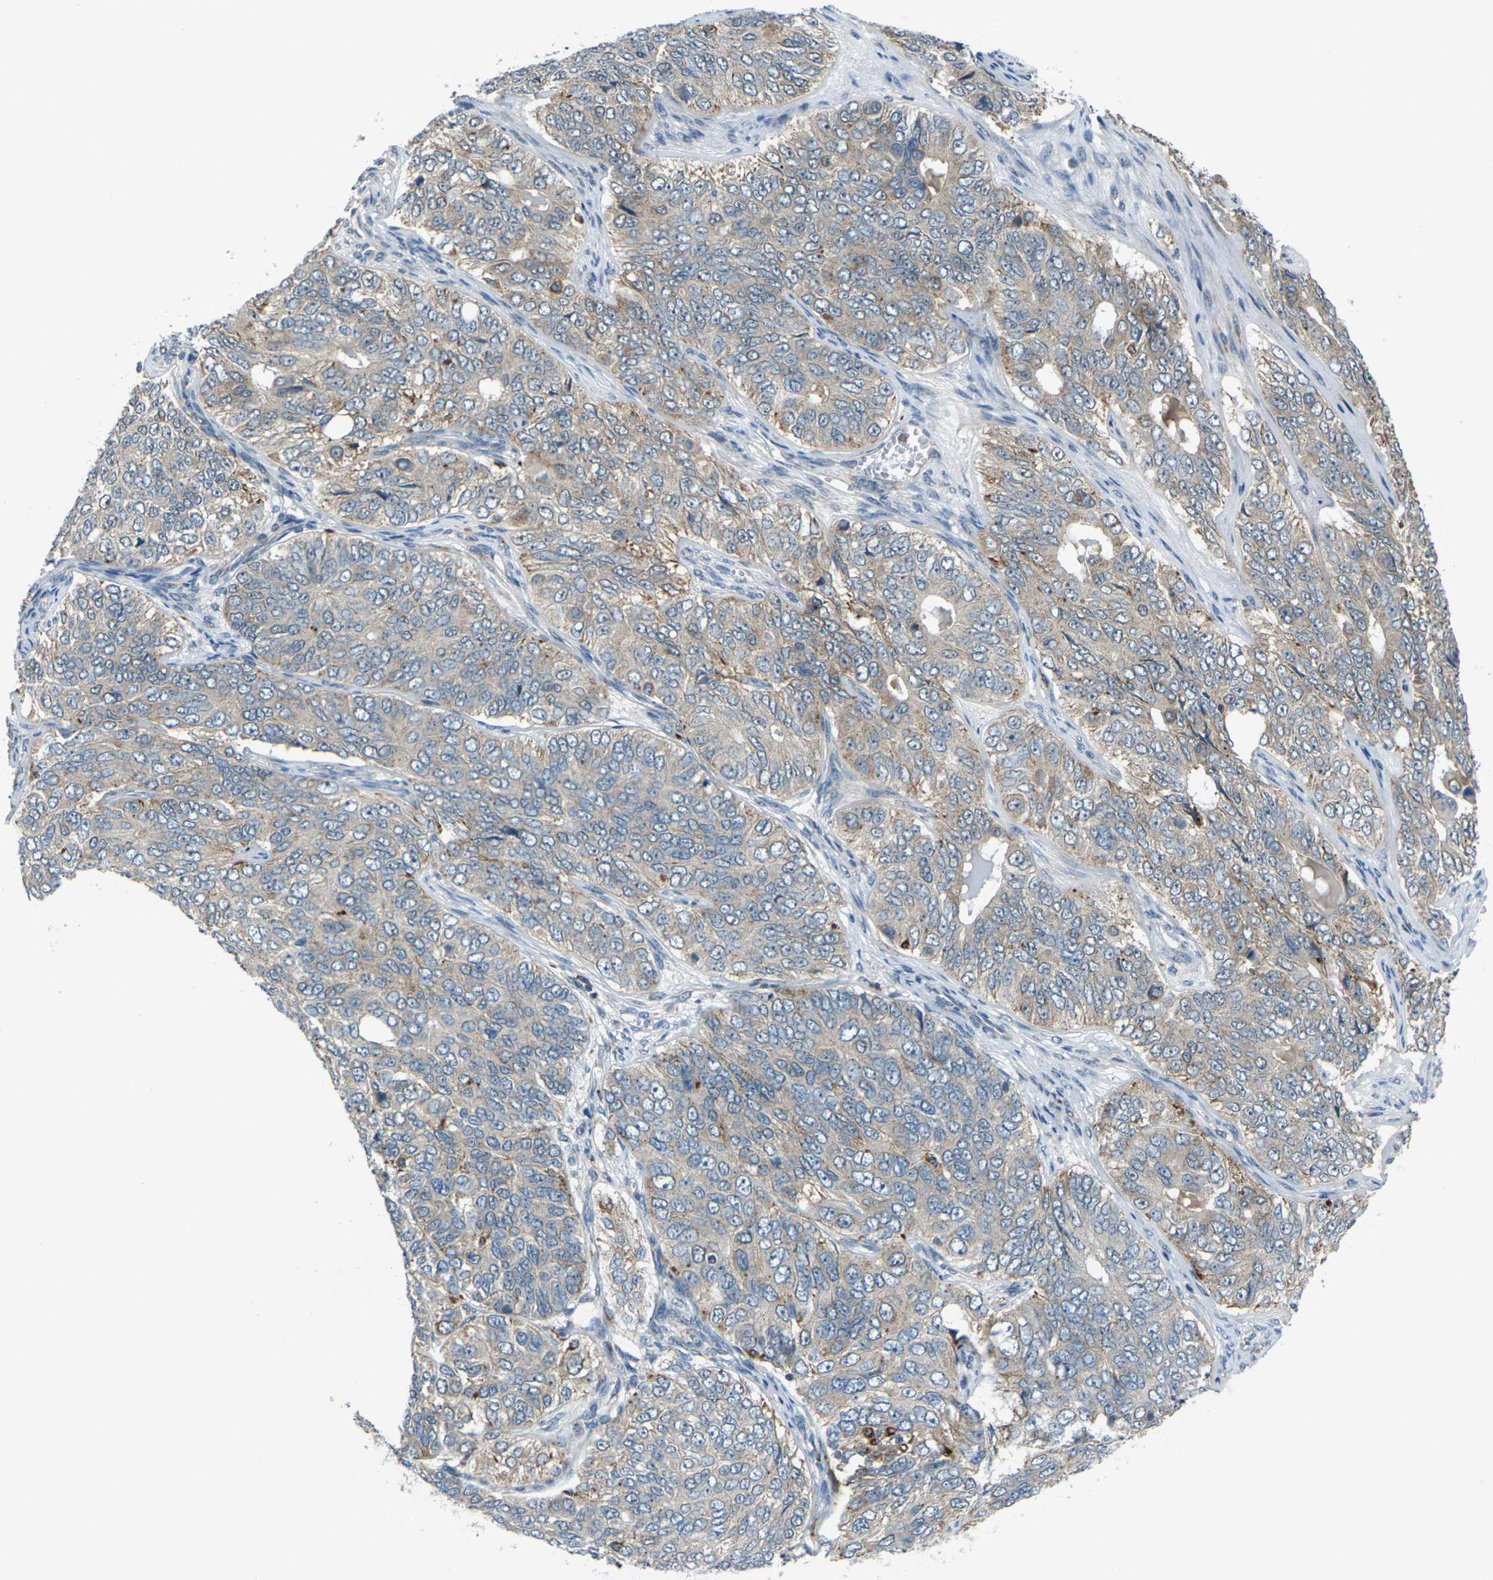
{"staining": {"intensity": "weak", "quantity": "25%-75%", "location": "cytoplasmic/membranous"}, "tissue": "ovarian cancer", "cell_type": "Tumor cells", "image_type": "cancer", "snomed": [{"axis": "morphology", "description": "Carcinoma, endometroid"}, {"axis": "topography", "description": "Ovary"}], "caption": "Weak cytoplasmic/membranous protein expression is present in approximately 25%-75% of tumor cells in ovarian cancer (endometroid carcinoma).", "gene": "SLC31A2", "patient": {"sex": "female", "age": 51}}